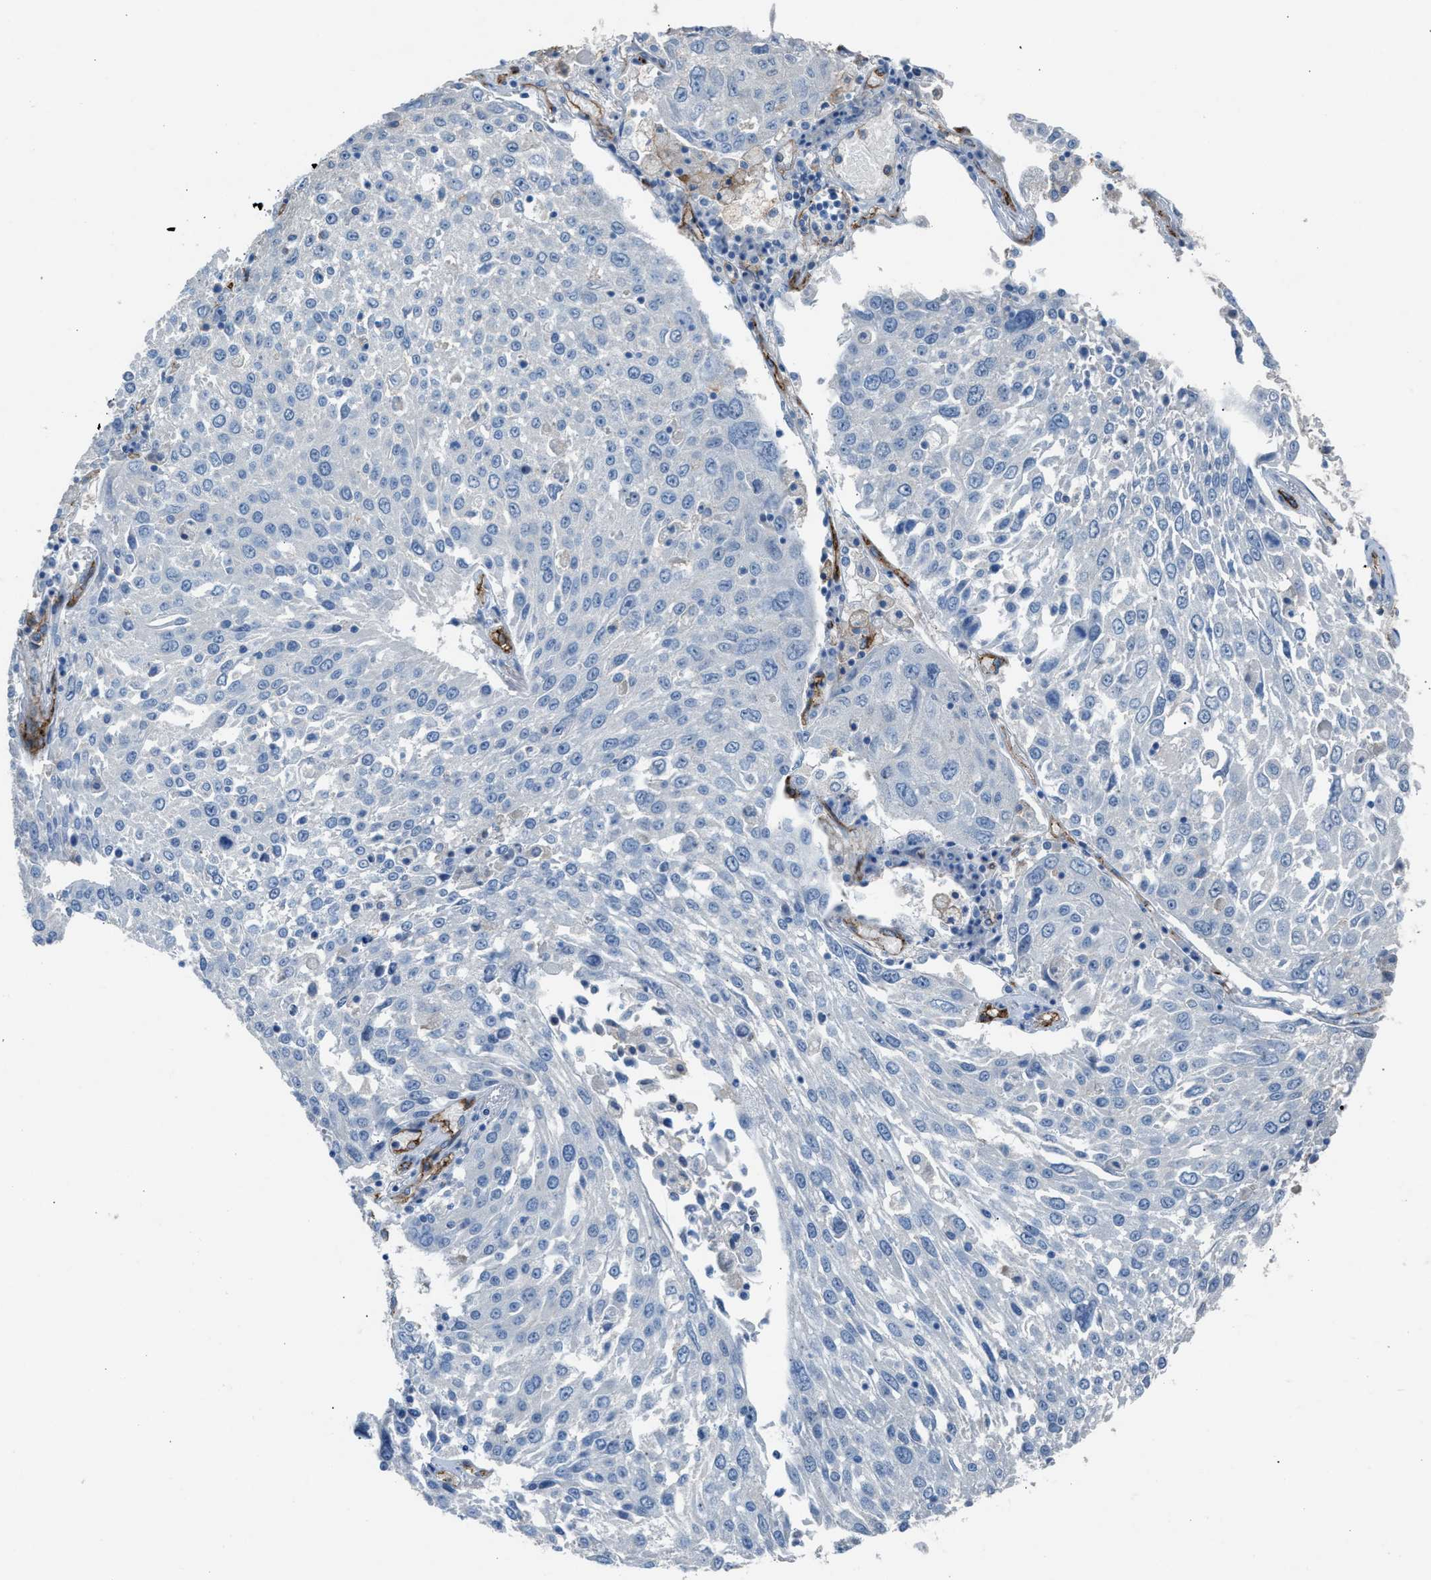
{"staining": {"intensity": "negative", "quantity": "none", "location": "none"}, "tissue": "lung cancer", "cell_type": "Tumor cells", "image_type": "cancer", "snomed": [{"axis": "morphology", "description": "Squamous cell carcinoma, NOS"}, {"axis": "topography", "description": "Lung"}], "caption": "Protein analysis of lung squamous cell carcinoma exhibits no significant staining in tumor cells.", "gene": "DYSF", "patient": {"sex": "male", "age": 65}}